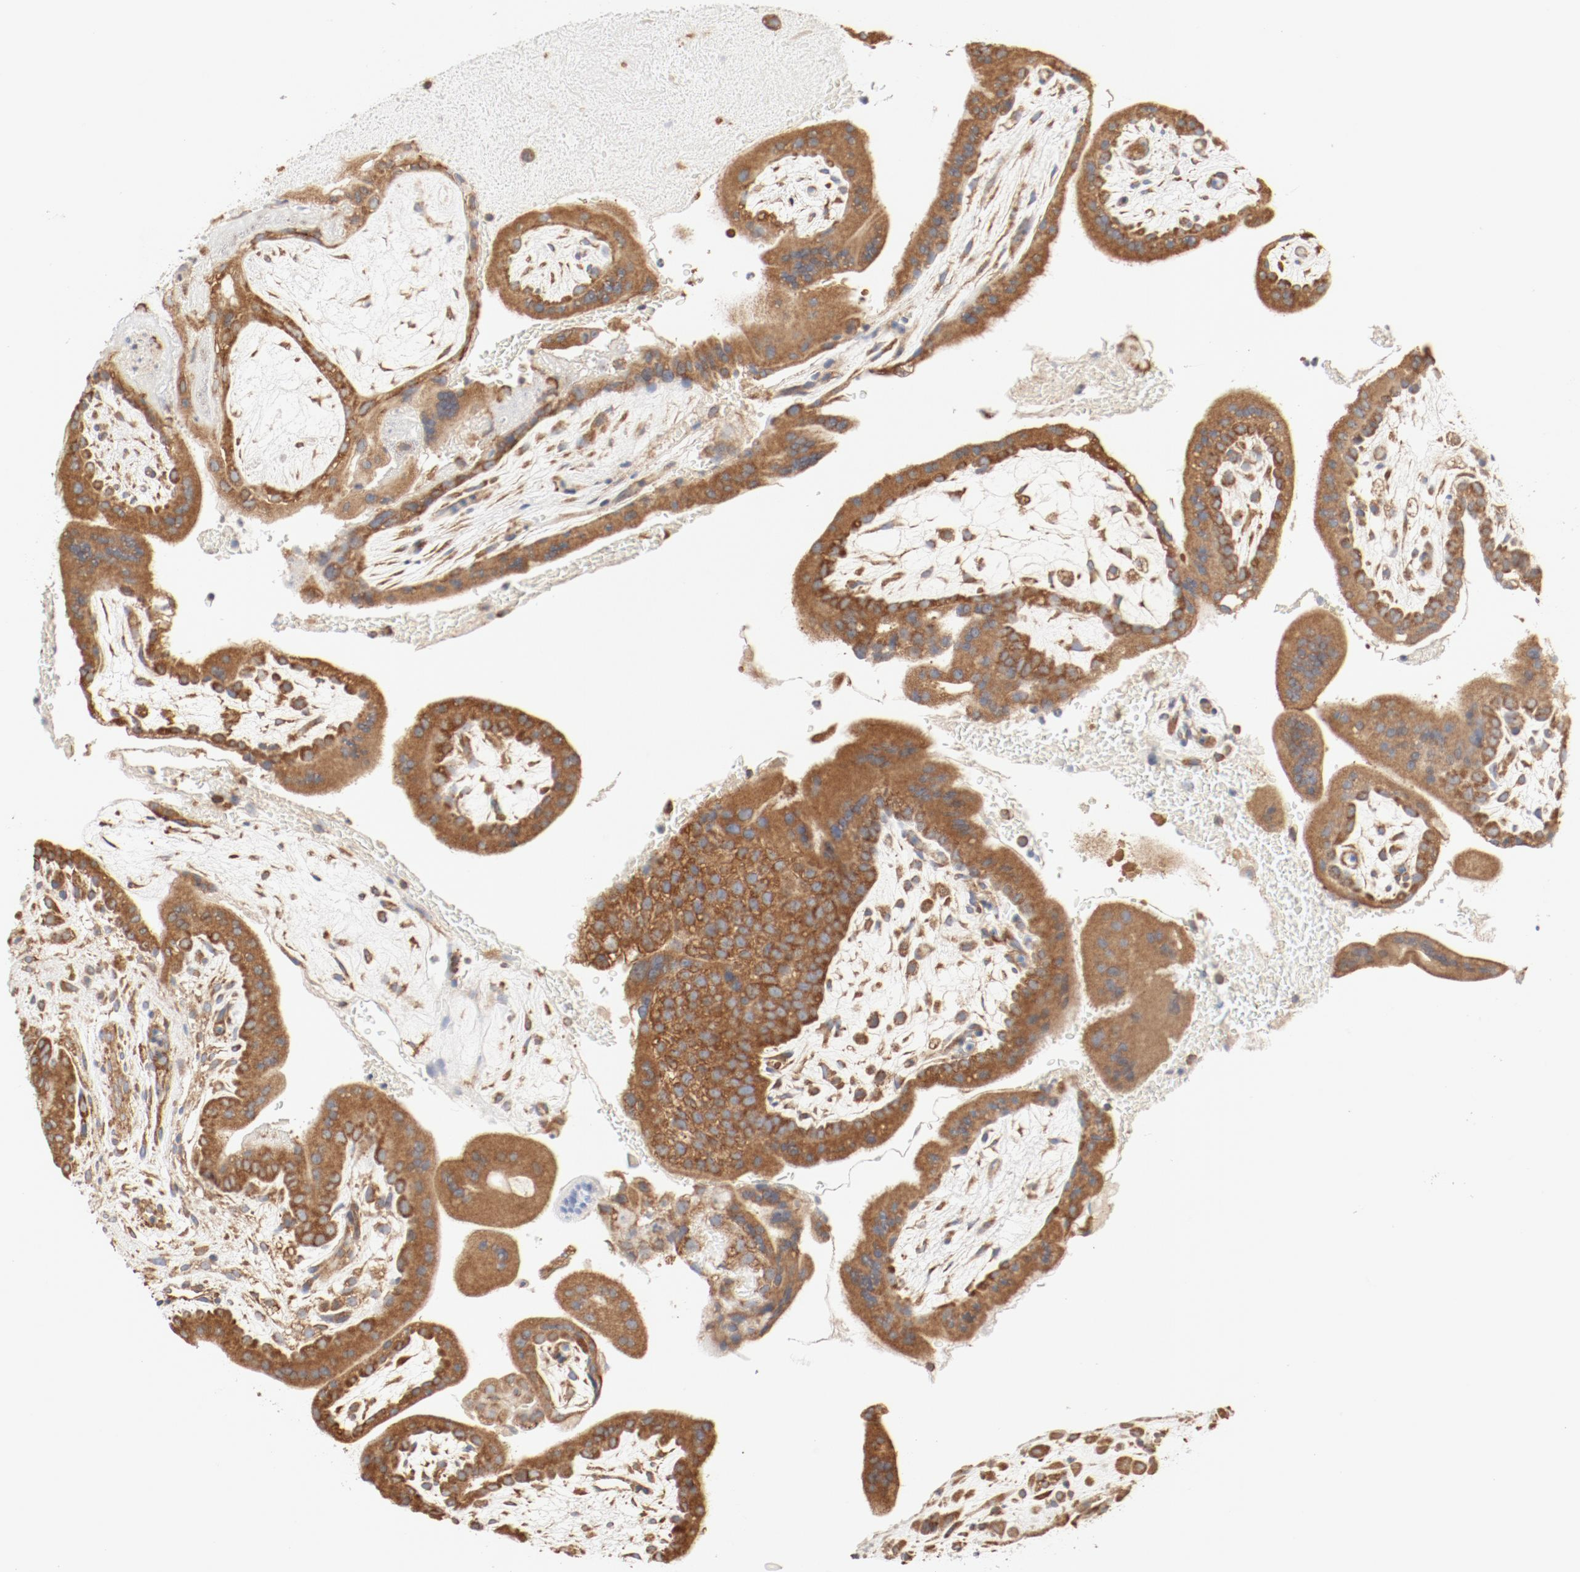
{"staining": {"intensity": "moderate", "quantity": ">75%", "location": "cytoplasmic/membranous"}, "tissue": "placenta", "cell_type": "Decidual cells", "image_type": "normal", "snomed": [{"axis": "morphology", "description": "Normal tissue, NOS"}, {"axis": "topography", "description": "Placenta"}], "caption": "Immunohistochemical staining of normal placenta demonstrates moderate cytoplasmic/membranous protein positivity in about >75% of decidual cells.", "gene": "RPS6", "patient": {"sex": "female", "age": 35}}